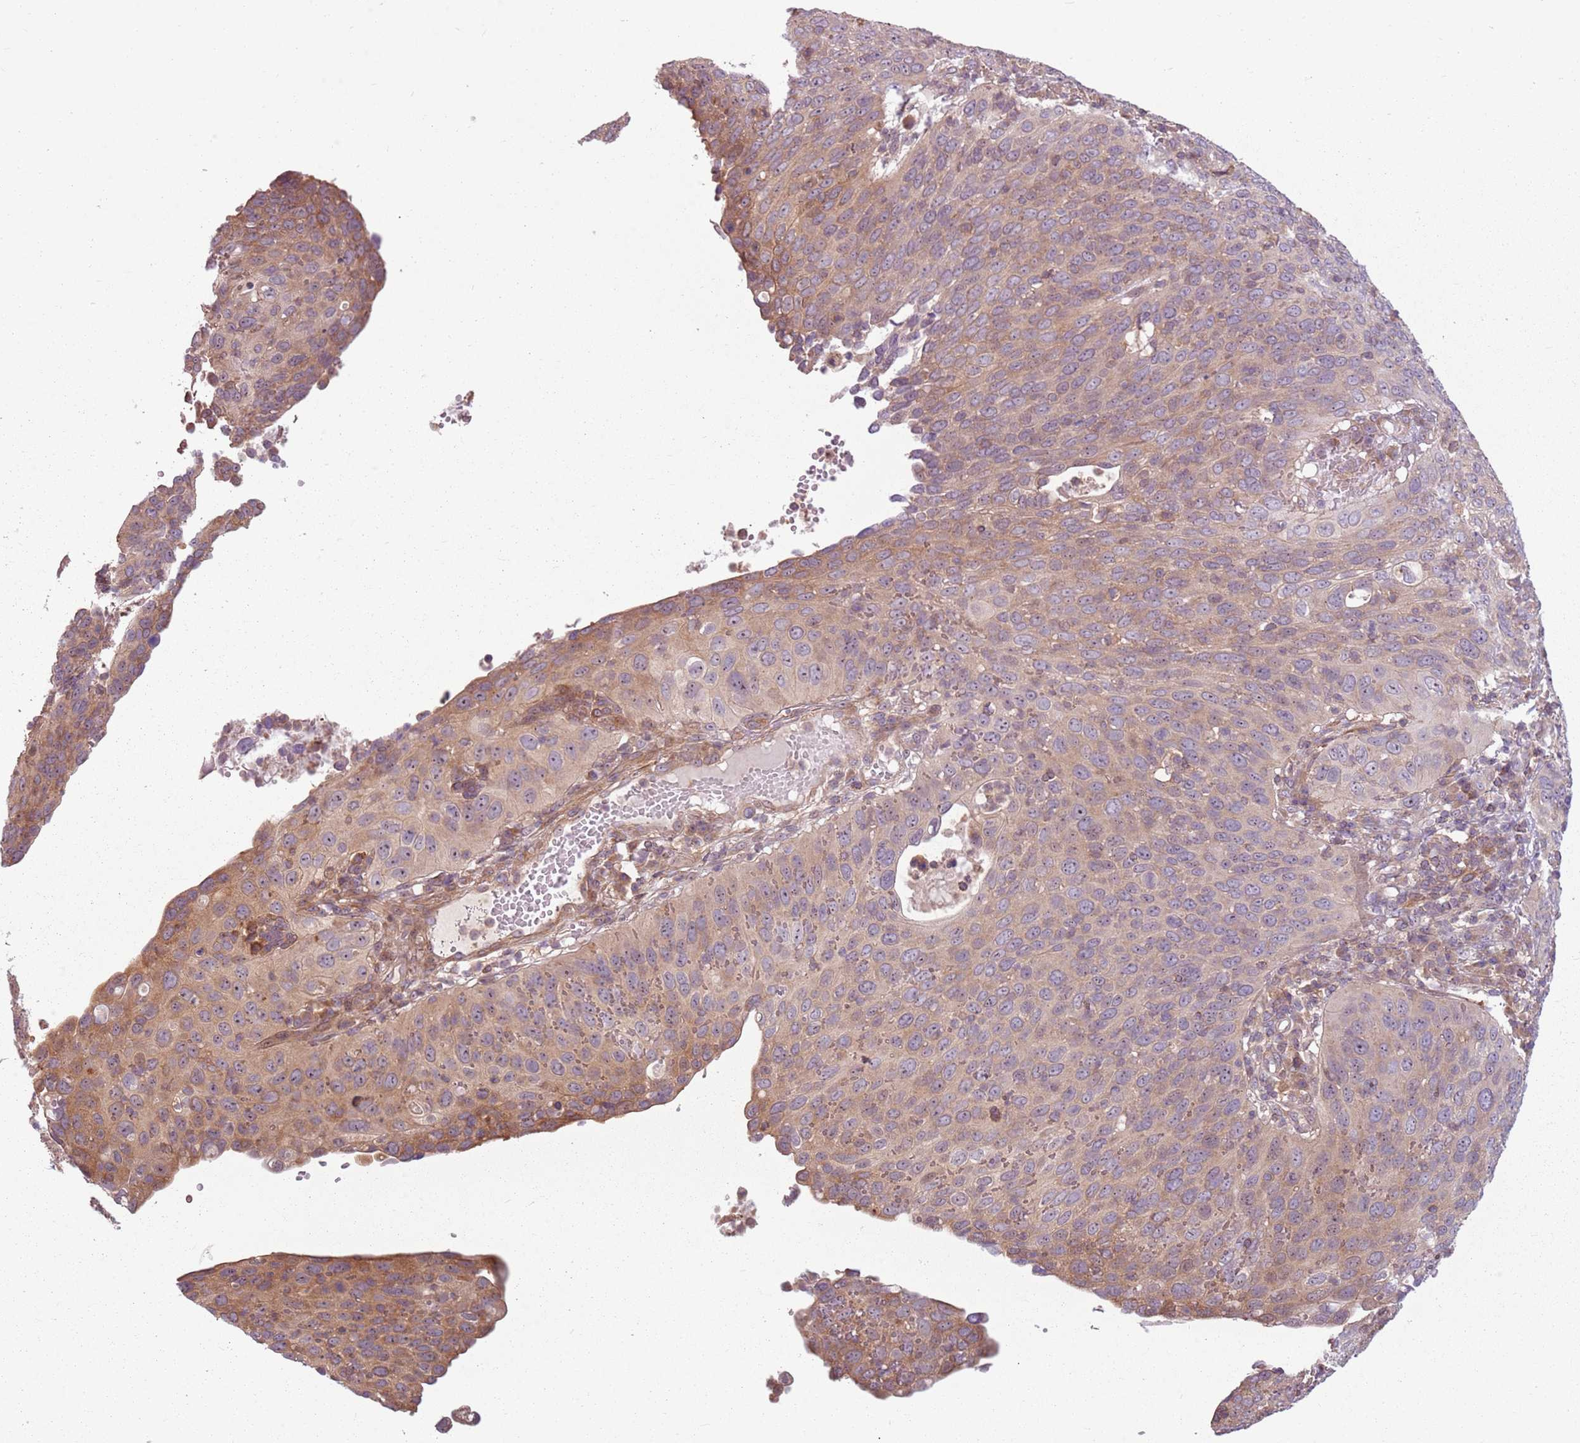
{"staining": {"intensity": "moderate", "quantity": "25%-75%", "location": "cytoplasmic/membranous,nuclear"}, "tissue": "cervical cancer", "cell_type": "Tumor cells", "image_type": "cancer", "snomed": [{"axis": "morphology", "description": "Squamous cell carcinoma, NOS"}, {"axis": "topography", "description": "Cervix"}], "caption": "Human cervical cancer (squamous cell carcinoma) stained with a protein marker demonstrates moderate staining in tumor cells.", "gene": "RPL21", "patient": {"sex": "female", "age": 36}}